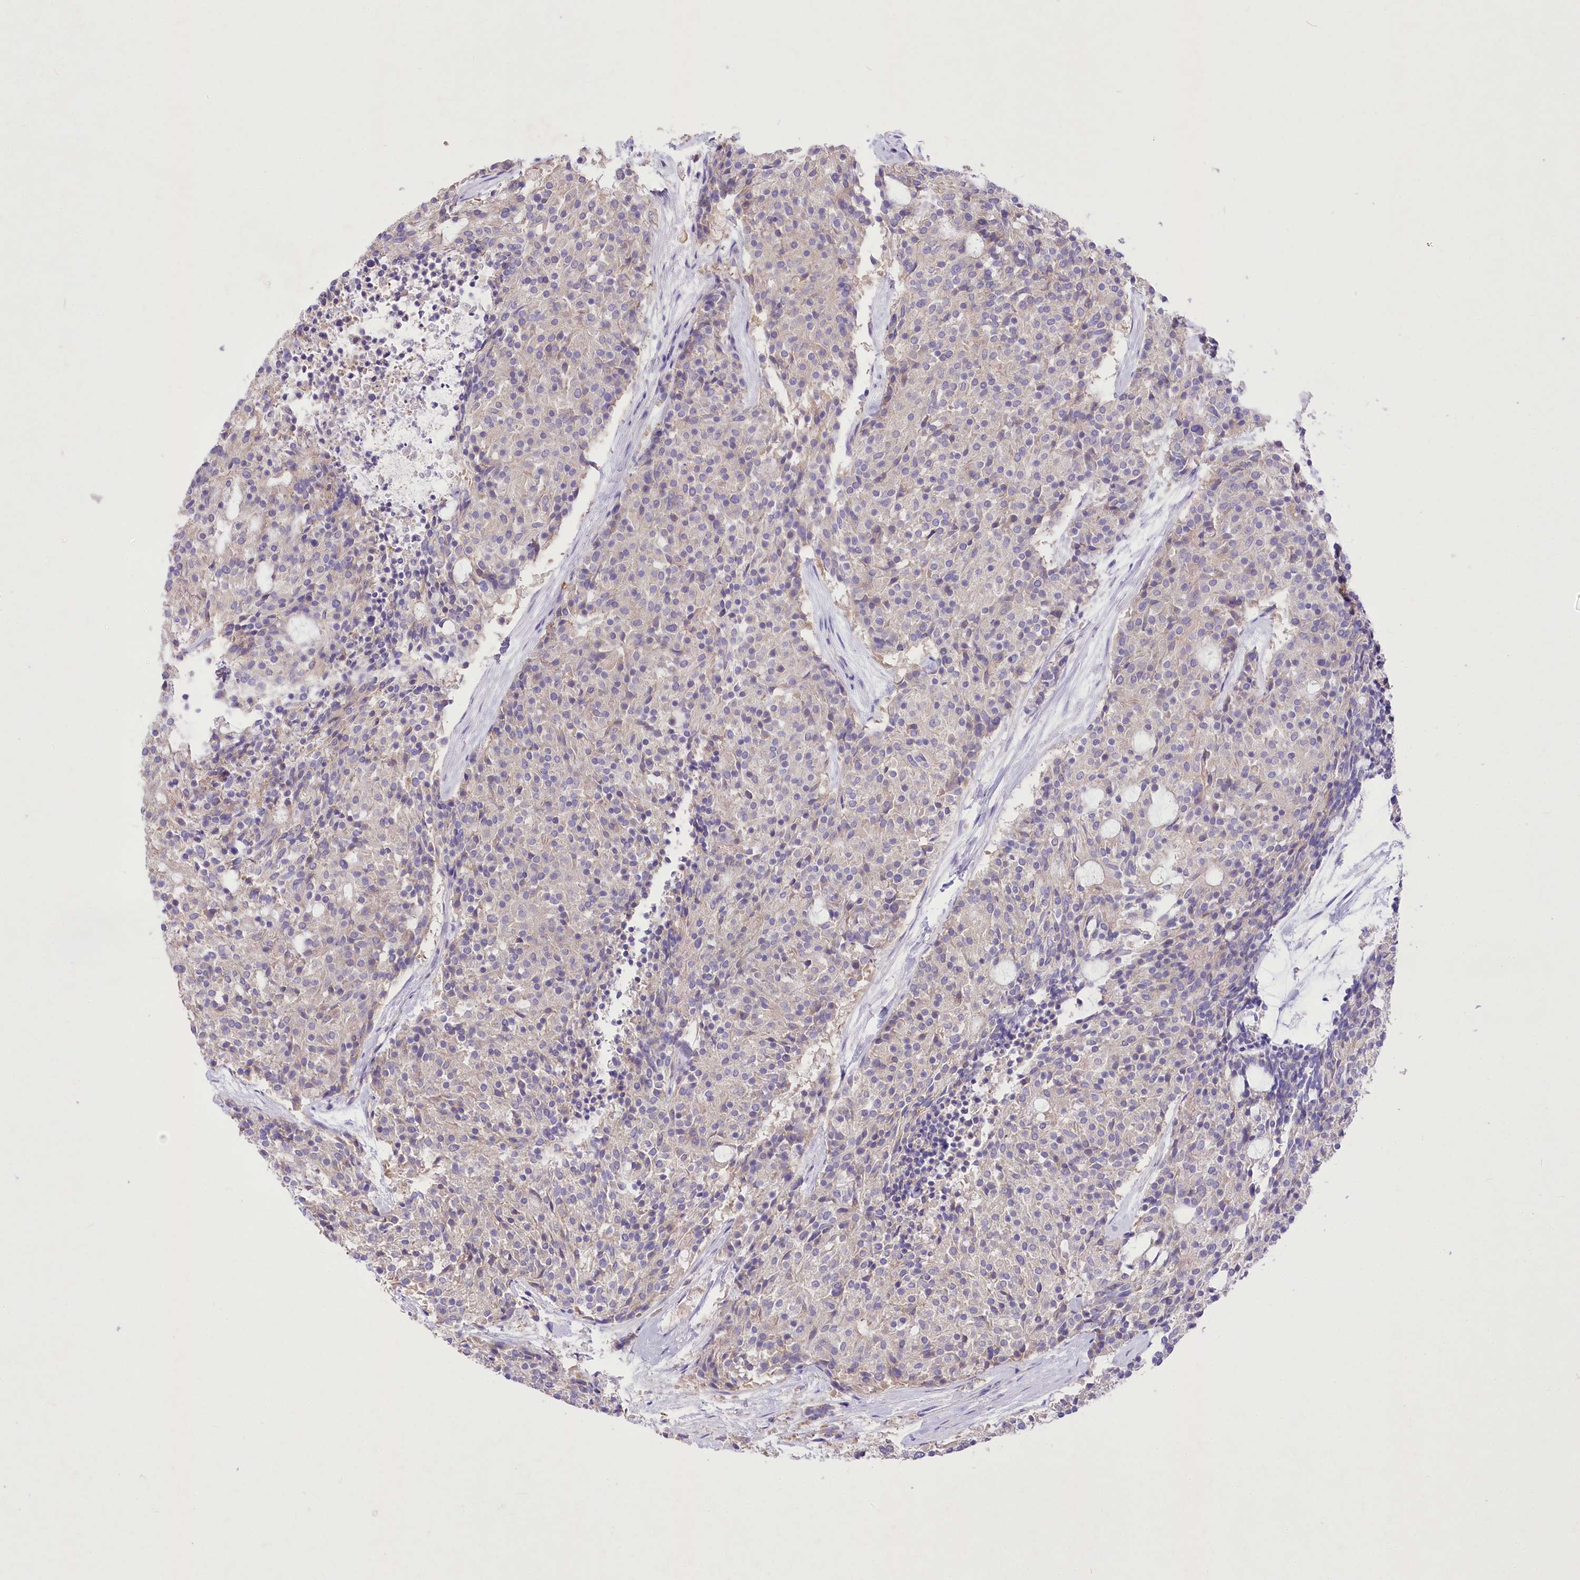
{"staining": {"intensity": "negative", "quantity": "none", "location": "none"}, "tissue": "carcinoid", "cell_type": "Tumor cells", "image_type": "cancer", "snomed": [{"axis": "morphology", "description": "Carcinoid, malignant, NOS"}, {"axis": "topography", "description": "Pancreas"}], "caption": "The photomicrograph exhibits no significant expression in tumor cells of malignant carcinoid. (Immunohistochemistry, brightfield microscopy, high magnification).", "gene": "PRSS53", "patient": {"sex": "female", "age": 54}}